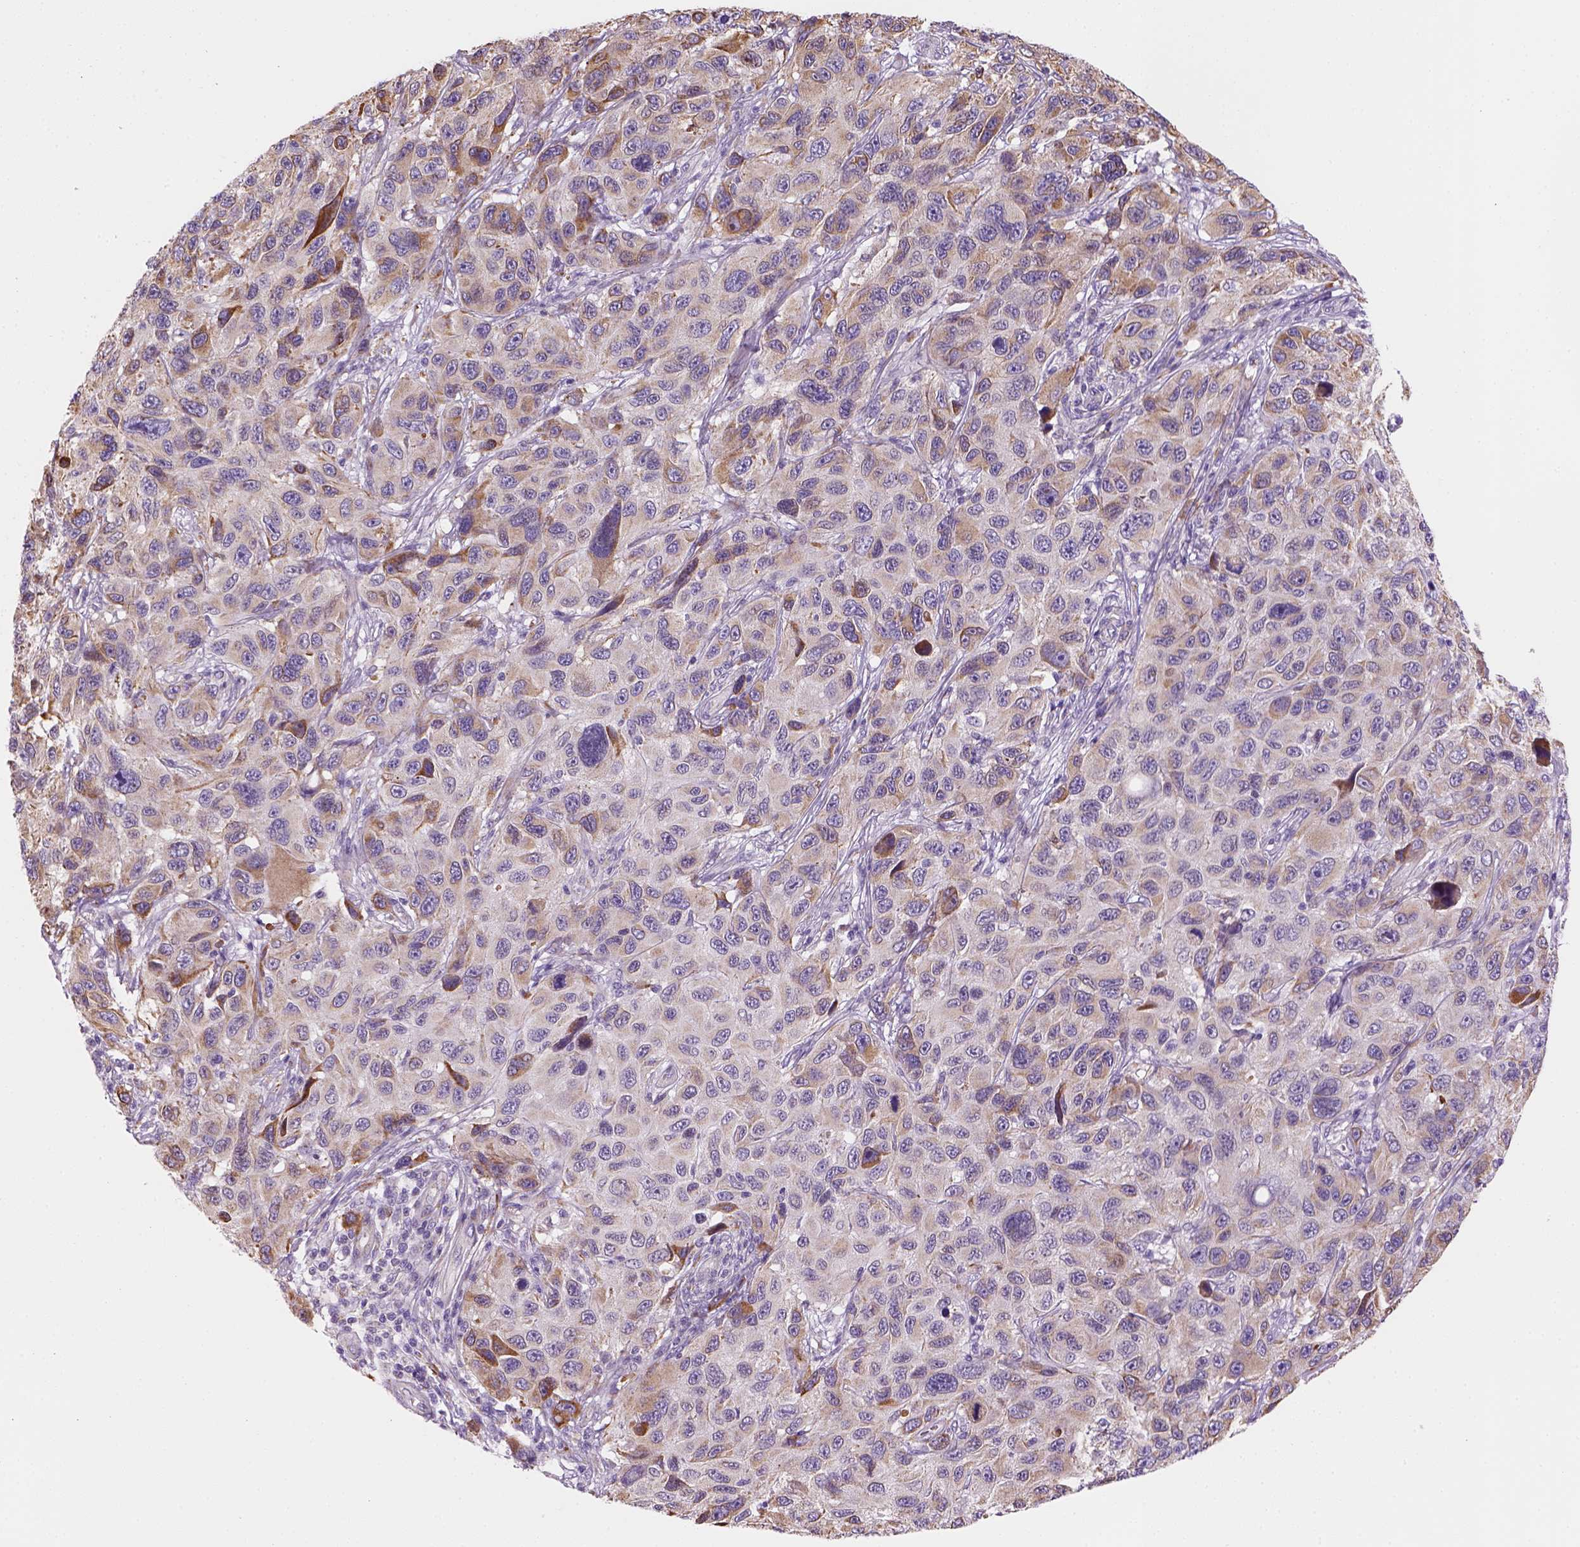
{"staining": {"intensity": "moderate", "quantity": "<25%", "location": "cytoplasmic/membranous"}, "tissue": "melanoma", "cell_type": "Tumor cells", "image_type": "cancer", "snomed": [{"axis": "morphology", "description": "Malignant melanoma, NOS"}, {"axis": "topography", "description": "Skin"}], "caption": "Brown immunohistochemical staining in malignant melanoma shows moderate cytoplasmic/membranous staining in about <25% of tumor cells. (brown staining indicates protein expression, while blue staining denotes nuclei).", "gene": "CES2", "patient": {"sex": "male", "age": 53}}